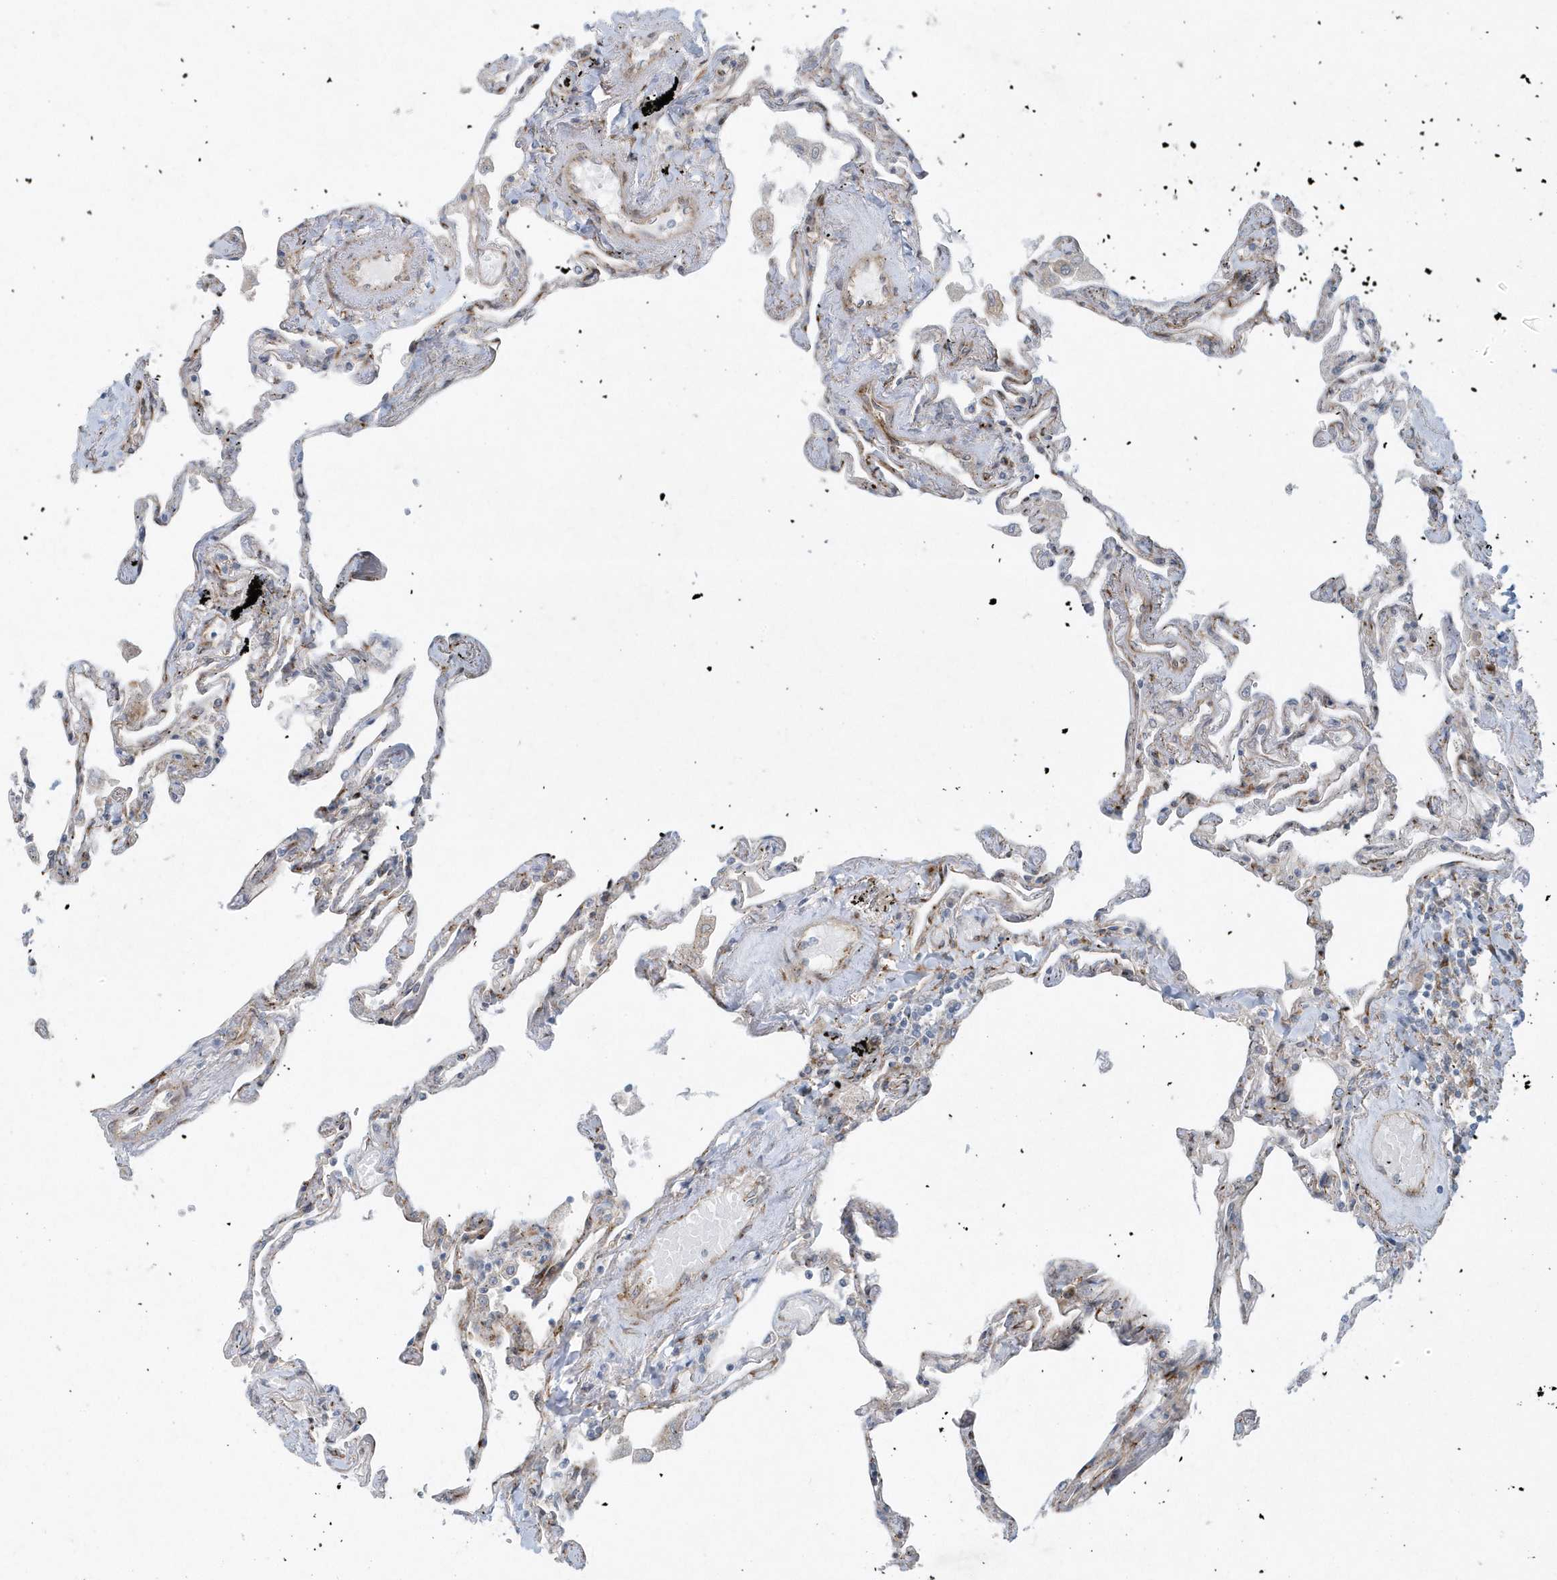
{"staining": {"intensity": "weak", "quantity": "25%-75%", "location": "cytoplasmic/membranous"}, "tissue": "lung", "cell_type": "Alveolar cells", "image_type": "normal", "snomed": [{"axis": "morphology", "description": "Normal tissue, NOS"}, {"axis": "topography", "description": "Lung"}], "caption": "IHC of unremarkable human lung shows low levels of weak cytoplasmic/membranous positivity in about 25%-75% of alveolar cells. The protein of interest is shown in brown color, while the nuclei are stained blue.", "gene": "FAM98A", "patient": {"sex": "female", "age": 67}}